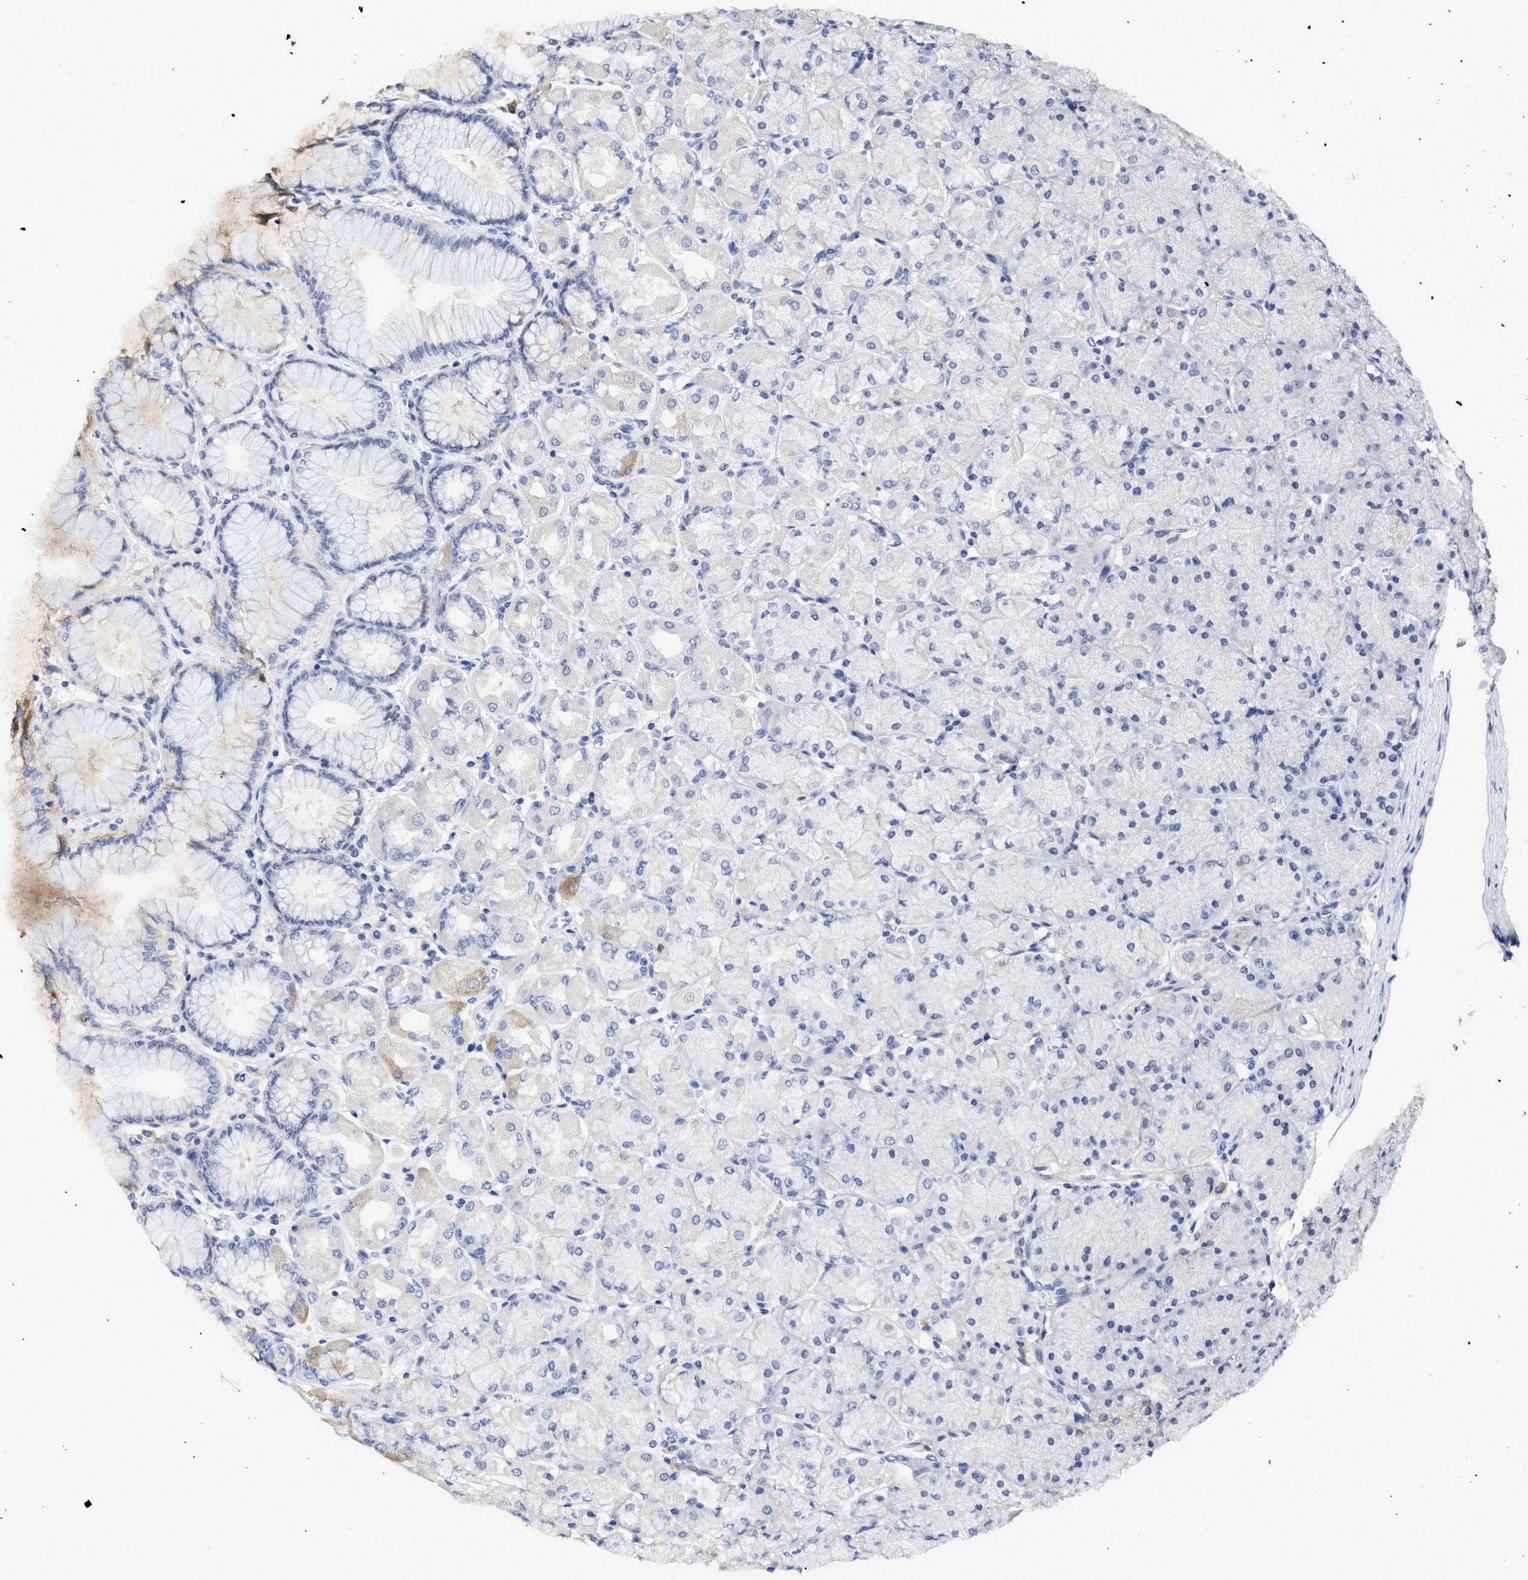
{"staining": {"intensity": "negative", "quantity": "none", "location": "none"}, "tissue": "stomach", "cell_type": "Glandular cells", "image_type": "normal", "snomed": [{"axis": "morphology", "description": "Normal tissue, NOS"}, {"axis": "topography", "description": "Stomach, upper"}], "caption": "This is an immunohistochemistry image of benign stomach. There is no positivity in glandular cells.", "gene": "C2", "patient": {"sex": "female", "age": 56}}